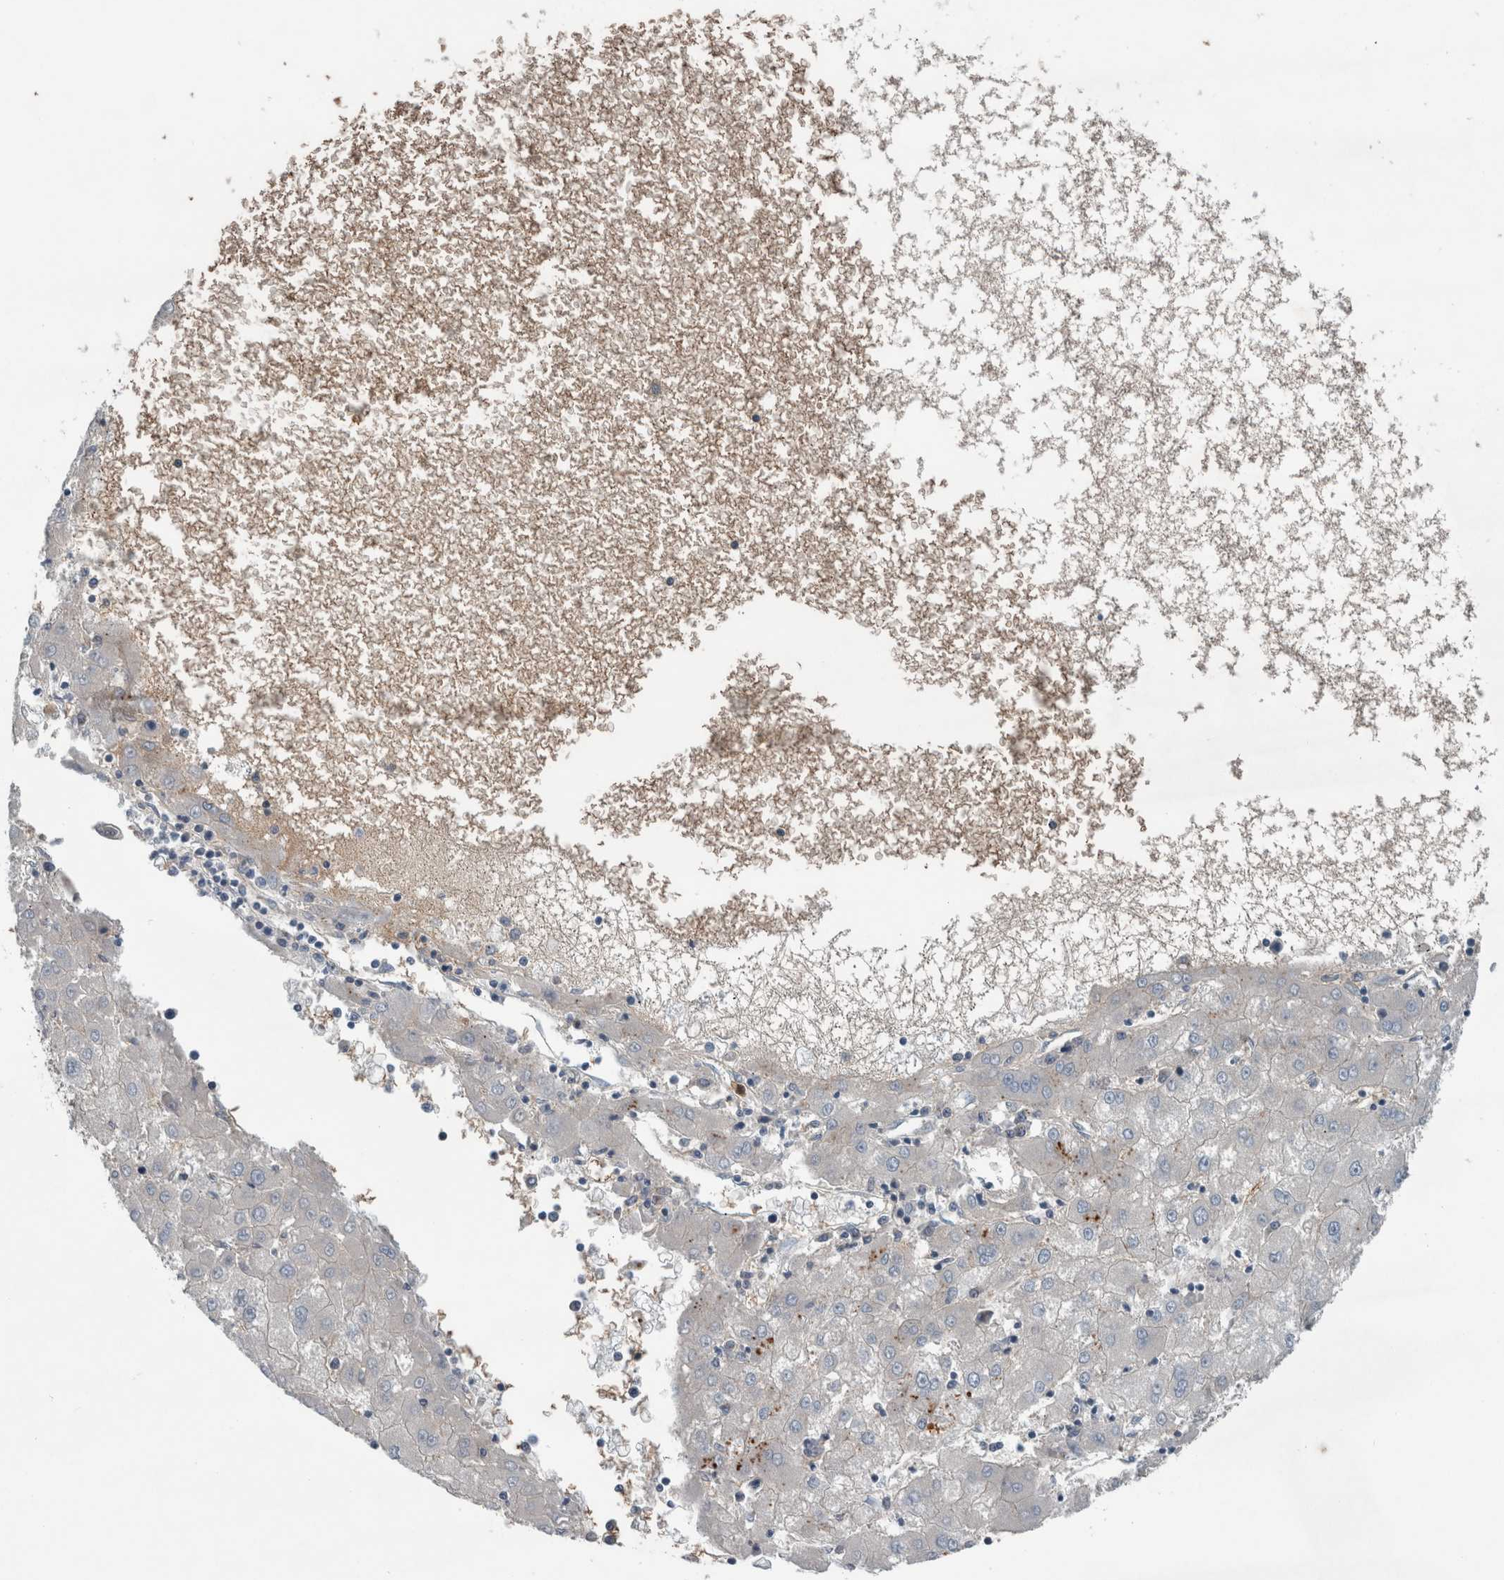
{"staining": {"intensity": "strong", "quantity": "<25%", "location": "cytoplasmic/membranous"}, "tissue": "liver cancer", "cell_type": "Tumor cells", "image_type": "cancer", "snomed": [{"axis": "morphology", "description": "Carcinoma, Hepatocellular, NOS"}, {"axis": "topography", "description": "Liver"}], "caption": "Strong cytoplasmic/membranous staining for a protein is appreciated in about <25% of tumor cells of hepatocellular carcinoma (liver) using IHC.", "gene": "GLT8D2", "patient": {"sex": "male", "age": 72}}